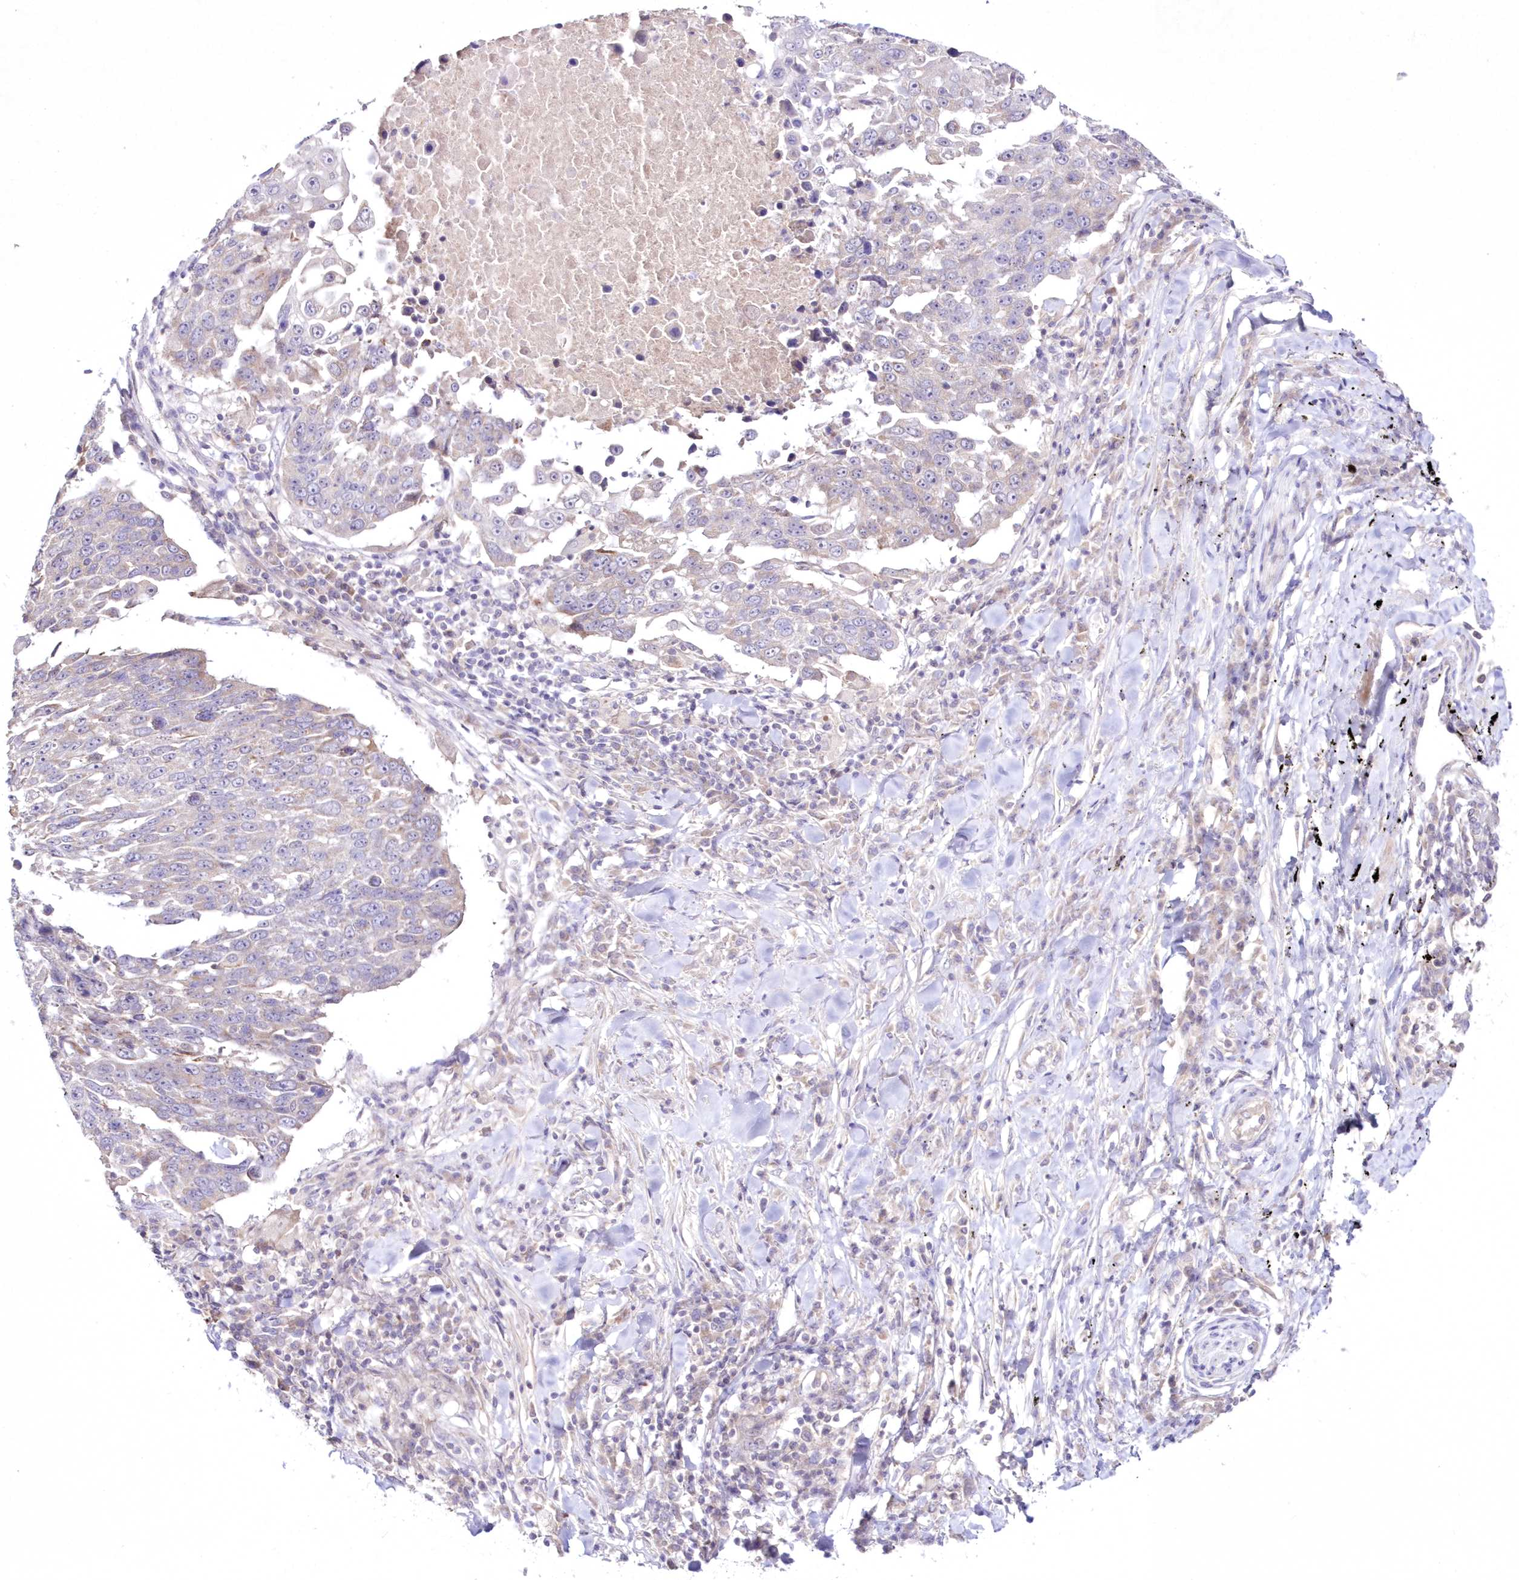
{"staining": {"intensity": "negative", "quantity": "none", "location": "none"}, "tissue": "lung cancer", "cell_type": "Tumor cells", "image_type": "cancer", "snomed": [{"axis": "morphology", "description": "Squamous cell carcinoma, NOS"}, {"axis": "topography", "description": "Lung"}], "caption": "Human lung squamous cell carcinoma stained for a protein using immunohistochemistry shows no expression in tumor cells.", "gene": "NEU4", "patient": {"sex": "male", "age": 66}}